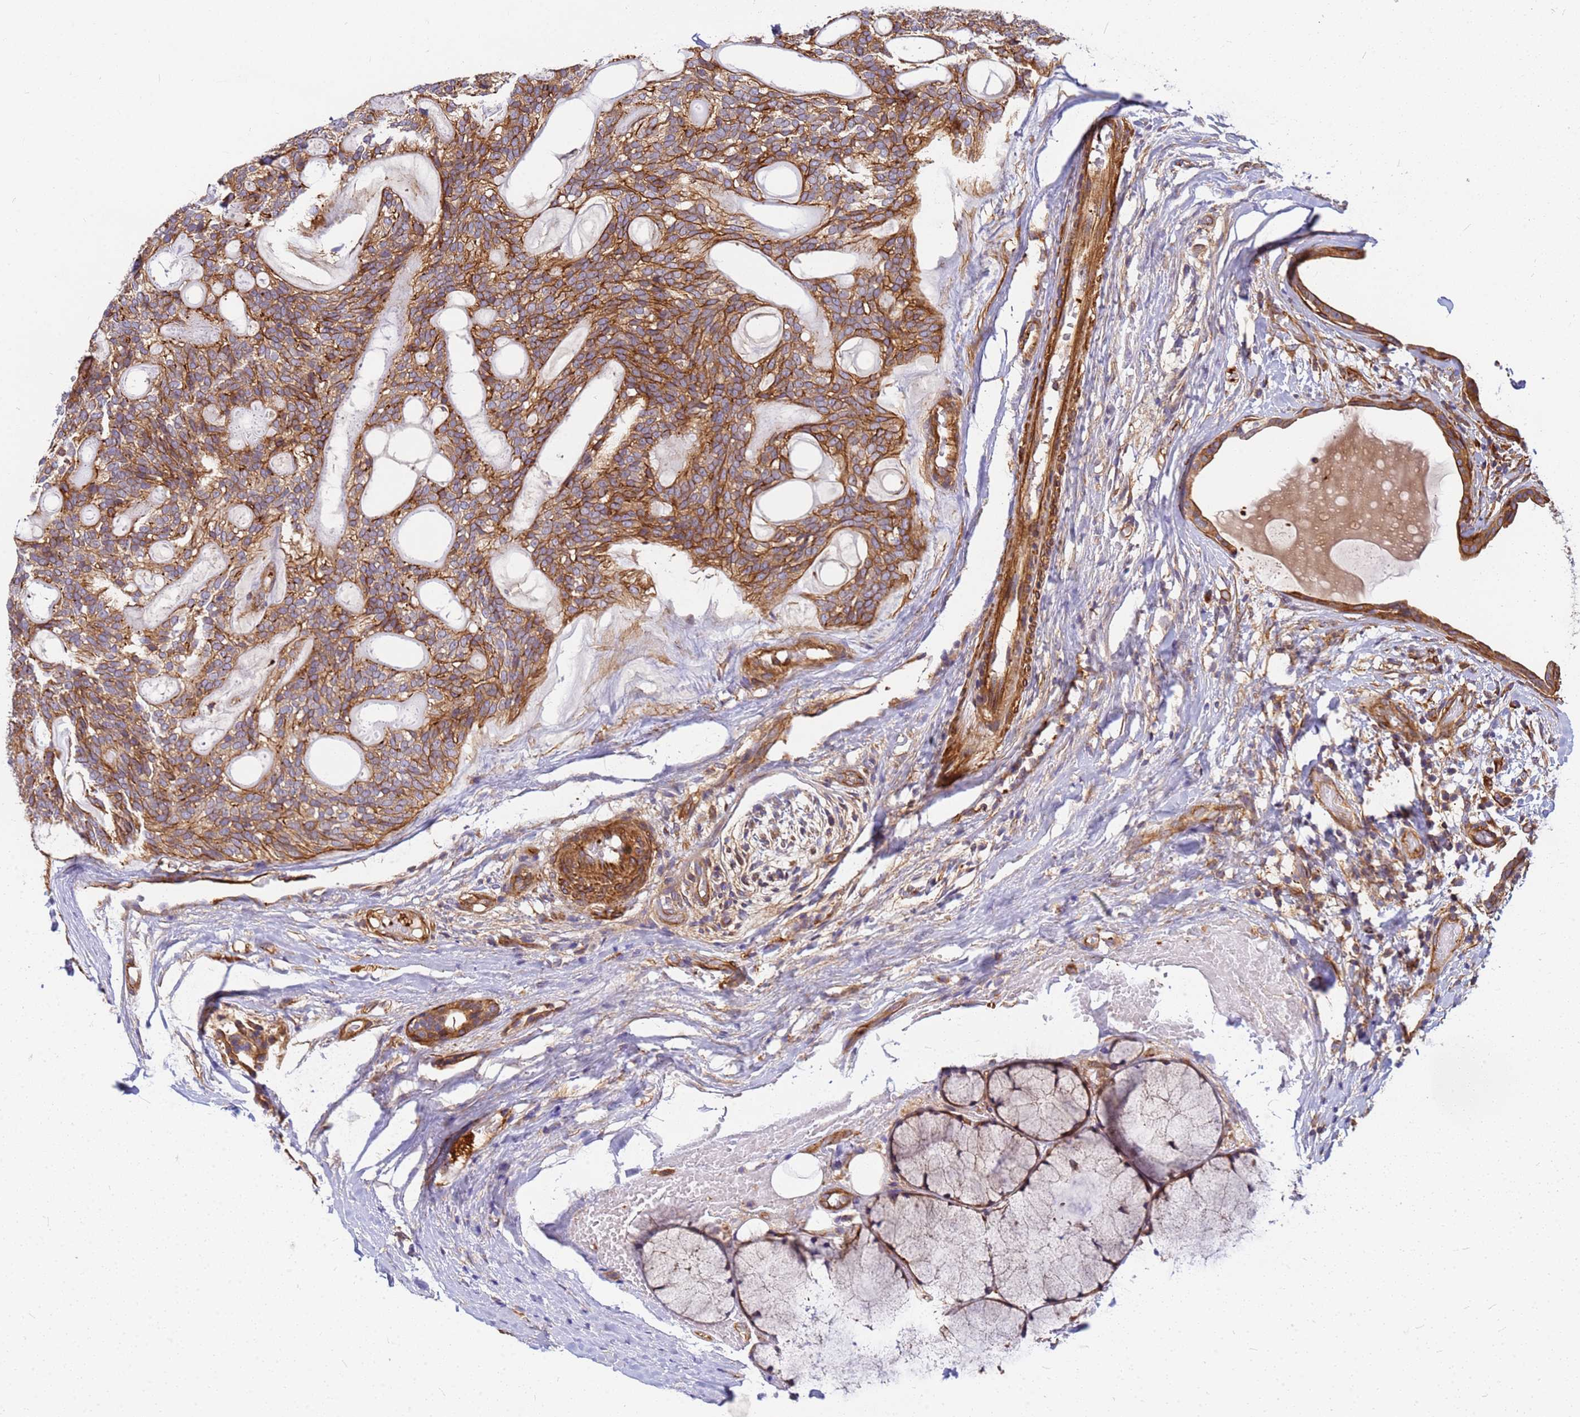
{"staining": {"intensity": "moderate", "quantity": ">75%", "location": "cytoplasmic/membranous"}, "tissue": "head and neck cancer", "cell_type": "Tumor cells", "image_type": "cancer", "snomed": [{"axis": "morphology", "description": "Adenocarcinoma, NOS"}, {"axis": "topography", "description": "Head-Neck"}], "caption": "Immunohistochemistry (IHC) histopathology image of neoplastic tissue: human head and neck cancer stained using immunohistochemistry (IHC) demonstrates medium levels of moderate protein expression localized specifically in the cytoplasmic/membranous of tumor cells, appearing as a cytoplasmic/membranous brown color.", "gene": "C2CD5", "patient": {"sex": "male", "age": 66}}